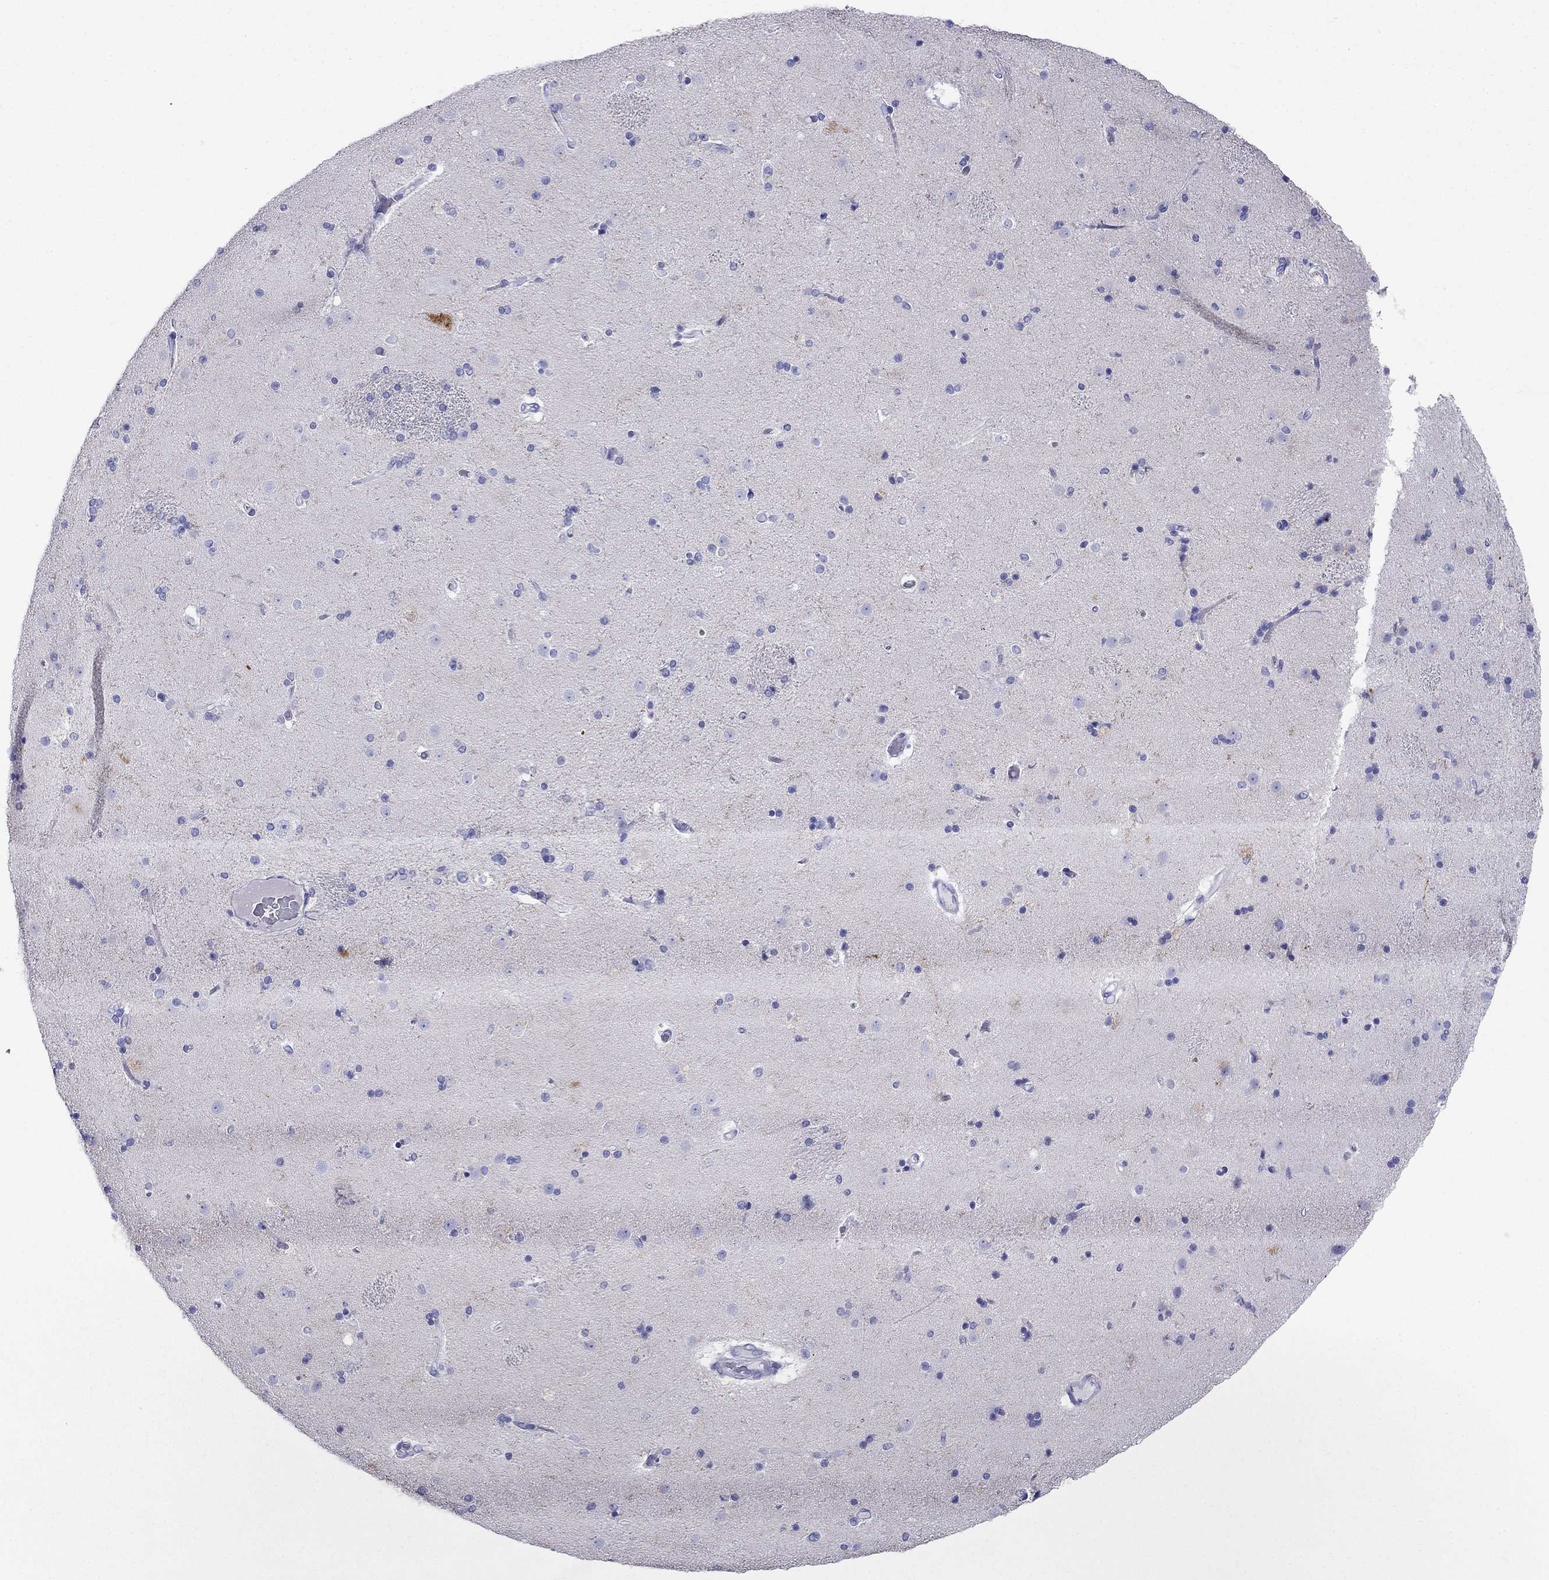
{"staining": {"intensity": "negative", "quantity": "none", "location": "none"}, "tissue": "caudate", "cell_type": "Glial cells", "image_type": "normal", "snomed": [{"axis": "morphology", "description": "Normal tissue, NOS"}, {"axis": "topography", "description": "Lateral ventricle wall"}], "caption": "Immunohistochemistry histopathology image of benign caudate stained for a protein (brown), which exhibits no positivity in glial cells. The staining is performed using DAB brown chromogen with nuclei counter-stained in using hematoxylin.", "gene": "MC5R", "patient": {"sex": "female", "age": 71}}